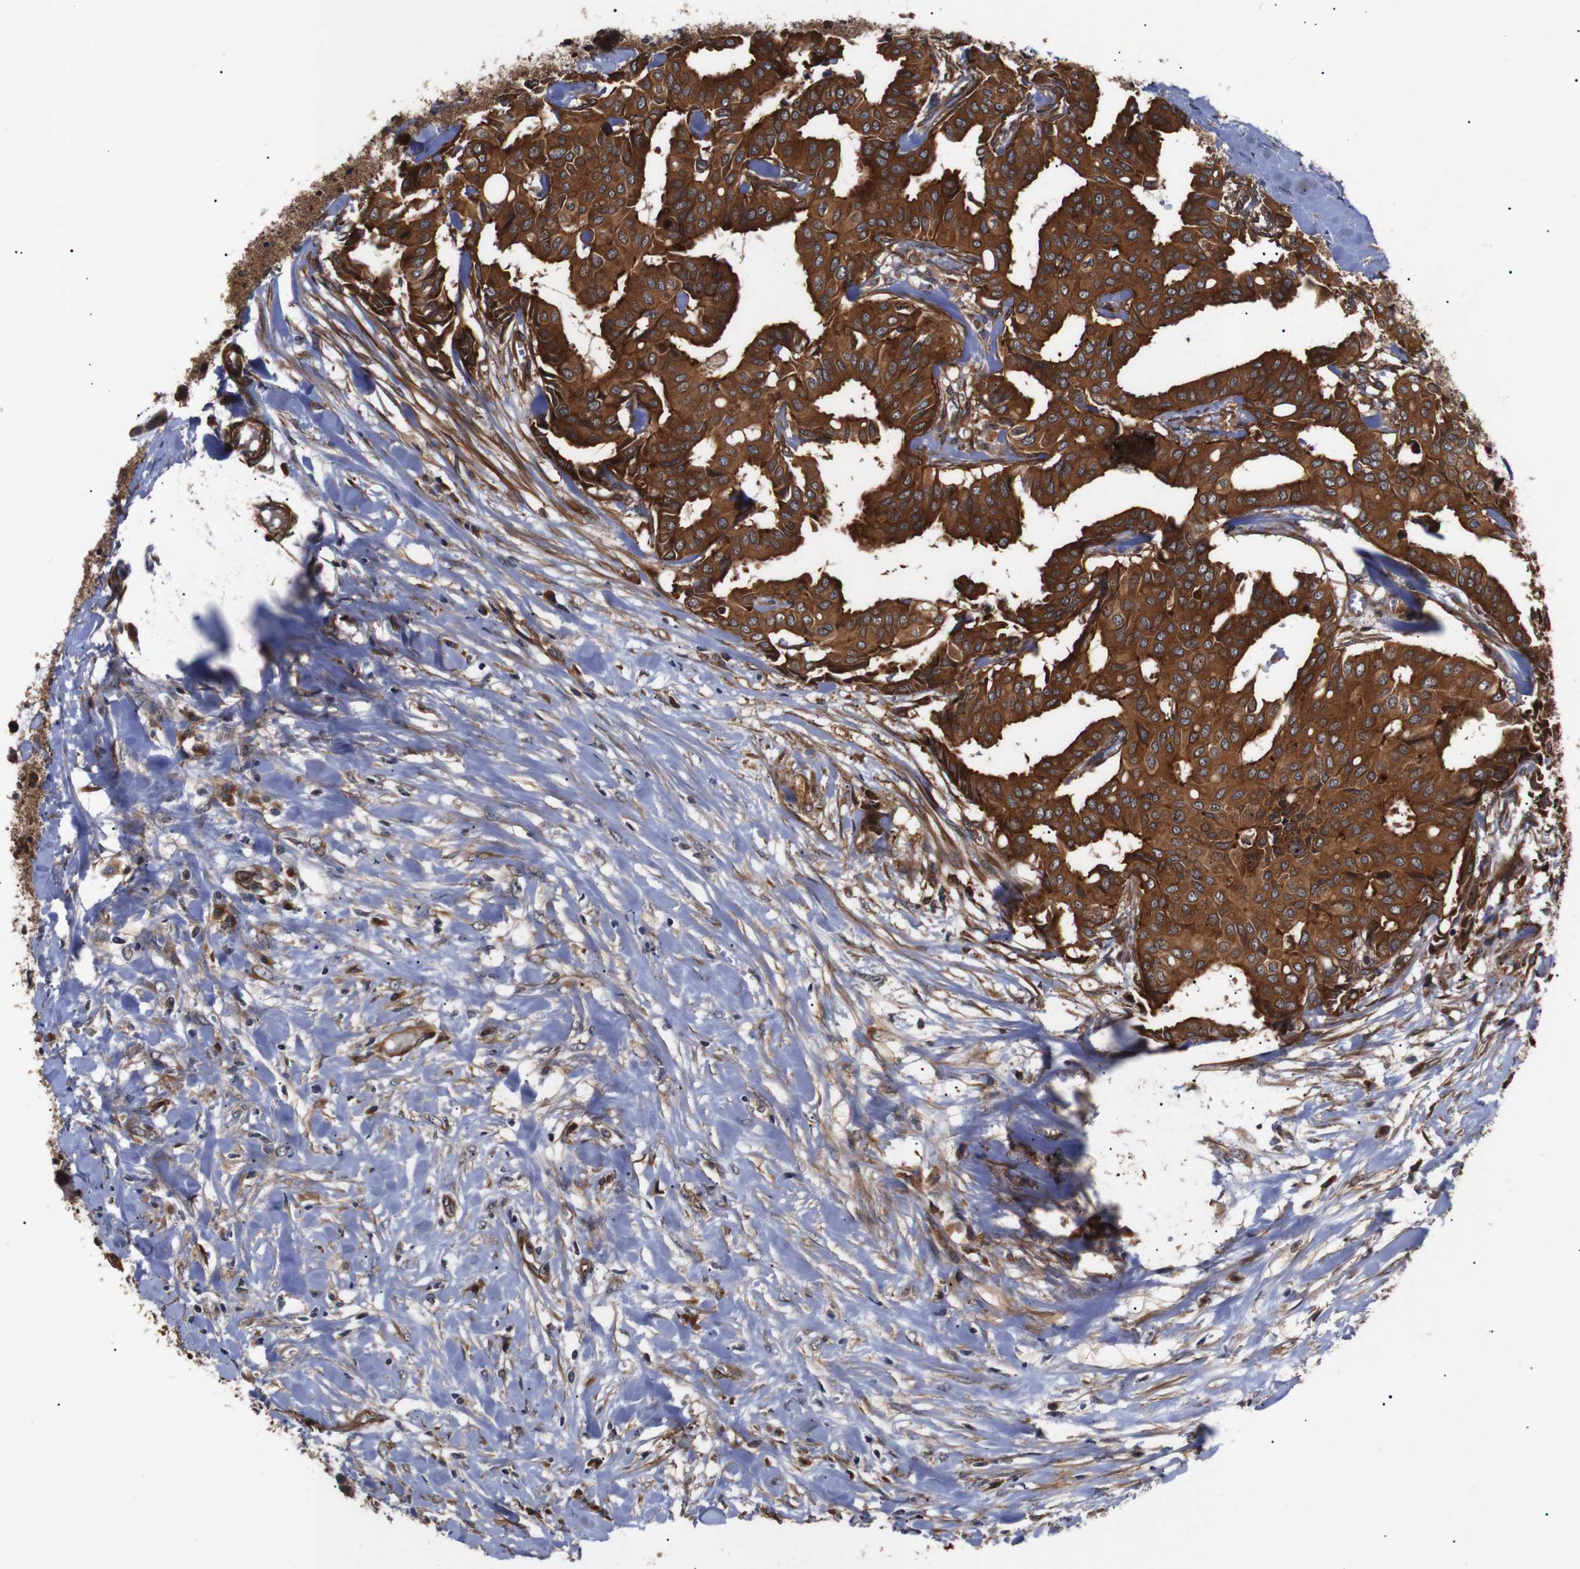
{"staining": {"intensity": "strong", "quantity": ">75%", "location": "cytoplasmic/membranous"}, "tissue": "head and neck cancer", "cell_type": "Tumor cells", "image_type": "cancer", "snomed": [{"axis": "morphology", "description": "Adenocarcinoma, NOS"}, {"axis": "topography", "description": "Salivary gland"}, {"axis": "topography", "description": "Head-Neck"}], "caption": "A brown stain shows strong cytoplasmic/membranous staining of a protein in head and neck cancer tumor cells.", "gene": "PAWR", "patient": {"sex": "female", "age": 59}}